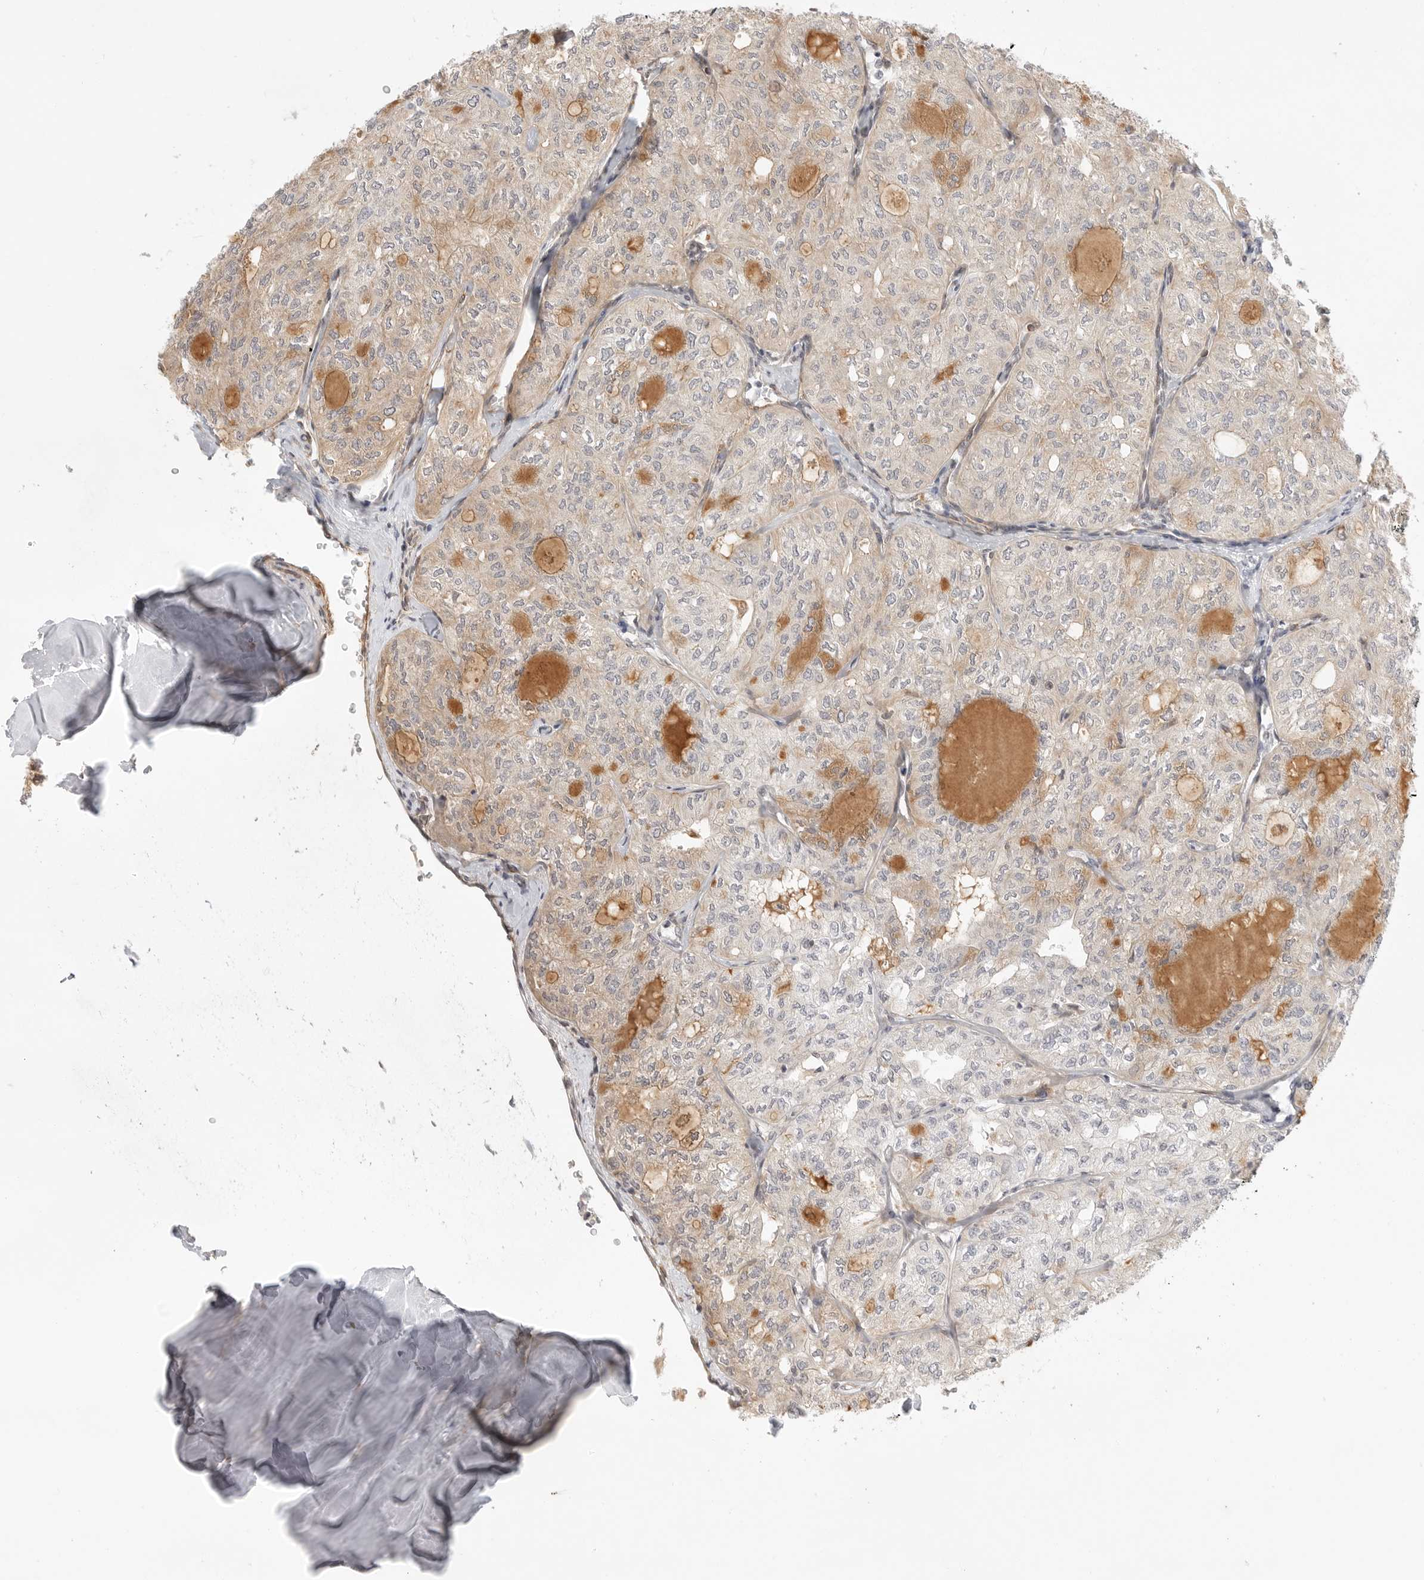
{"staining": {"intensity": "weak", "quantity": "<25%", "location": "cytoplasmic/membranous"}, "tissue": "thyroid cancer", "cell_type": "Tumor cells", "image_type": "cancer", "snomed": [{"axis": "morphology", "description": "Follicular adenoma carcinoma, NOS"}, {"axis": "topography", "description": "Thyroid gland"}], "caption": "High power microscopy image of an IHC histopathology image of thyroid cancer, revealing no significant expression in tumor cells.", "gene": "ATOH7", "patient": {"sex": "male", "age": 75}}